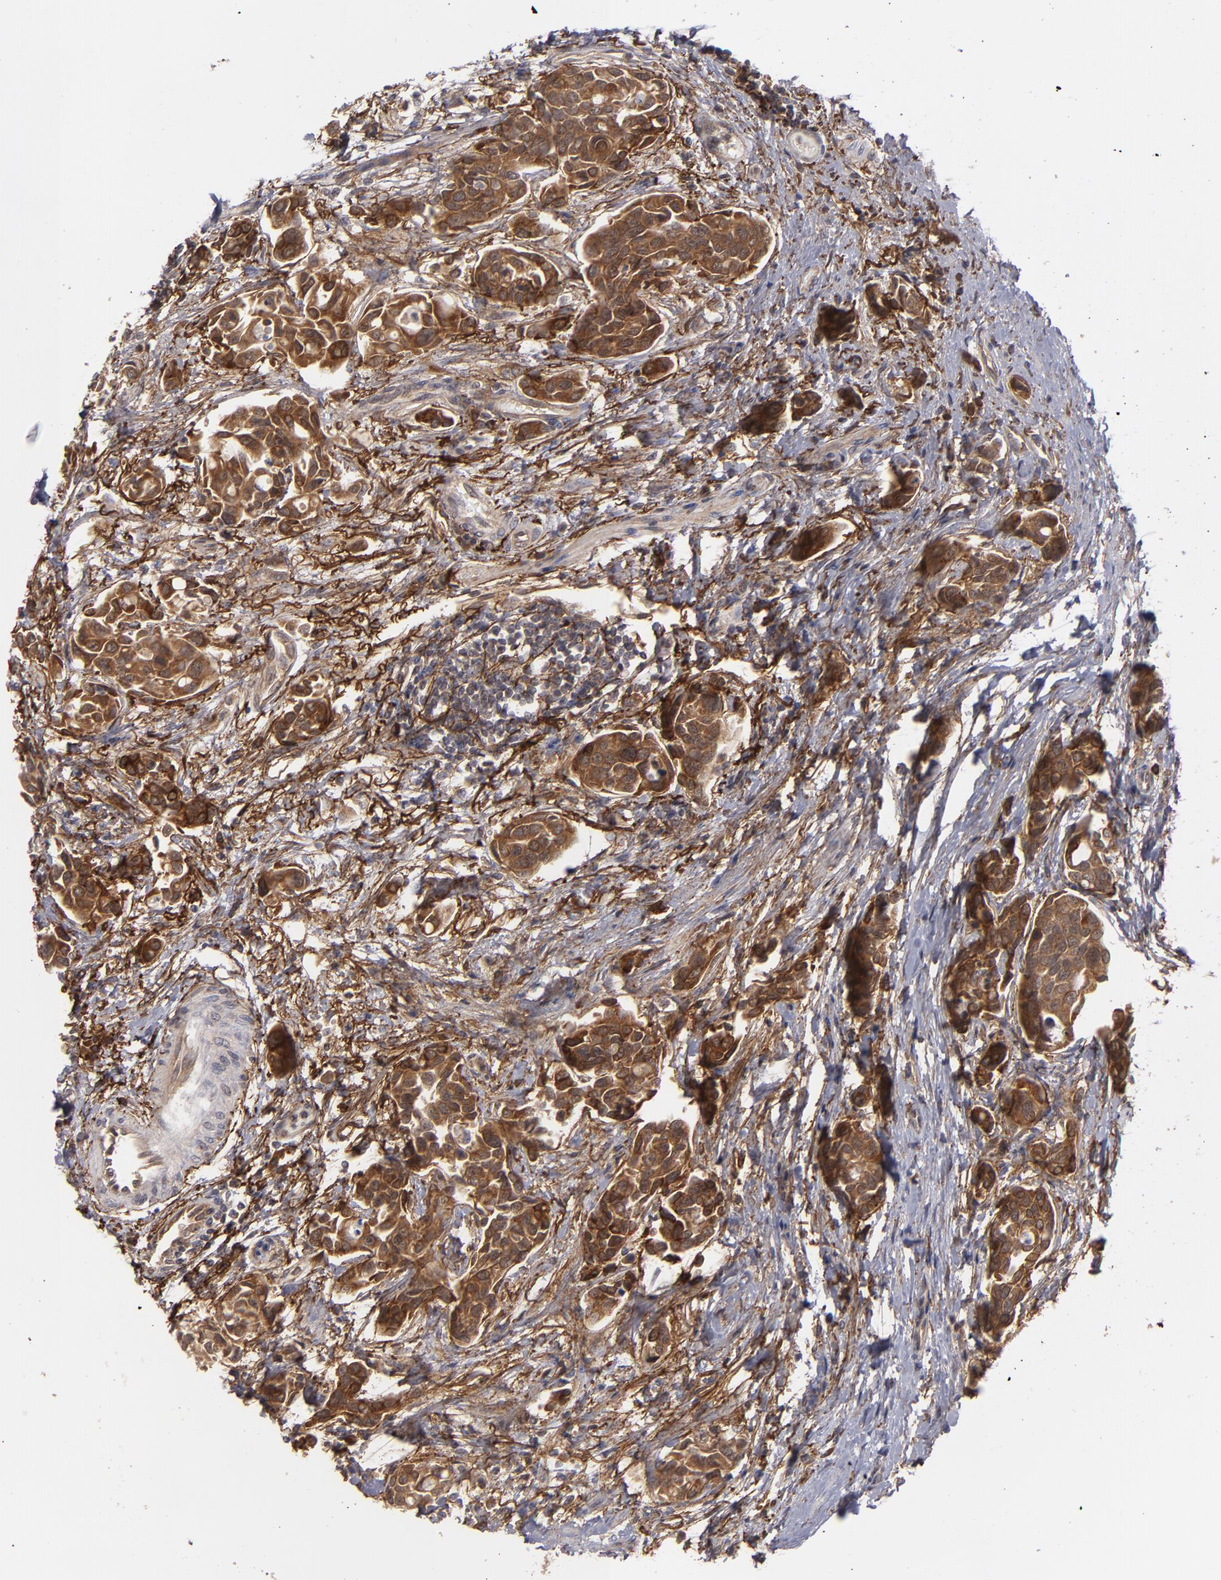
{"staining": {"intensity": "strong", "quantity": ">75%", "location": "cytoplasmic/membranous"}, "tissue": "urothelial cancer", "cell_type": "Tumor cells", "image_type": "cancer", "snomed": [{"axis": "morphology", "description": "Urothelial carcinoma, High grade"}, {"axis": "topography", "description": "Urinary bladder"}], "caption": "There is high levels of strong cytoplasmic/membranous staining in tumor cells of high-grade urothelial carcinoma, as demonstrated by immunohistochemical staining (brown color).", "gene": "BMP6", "patient": {"sex": "male", "age": 78}}